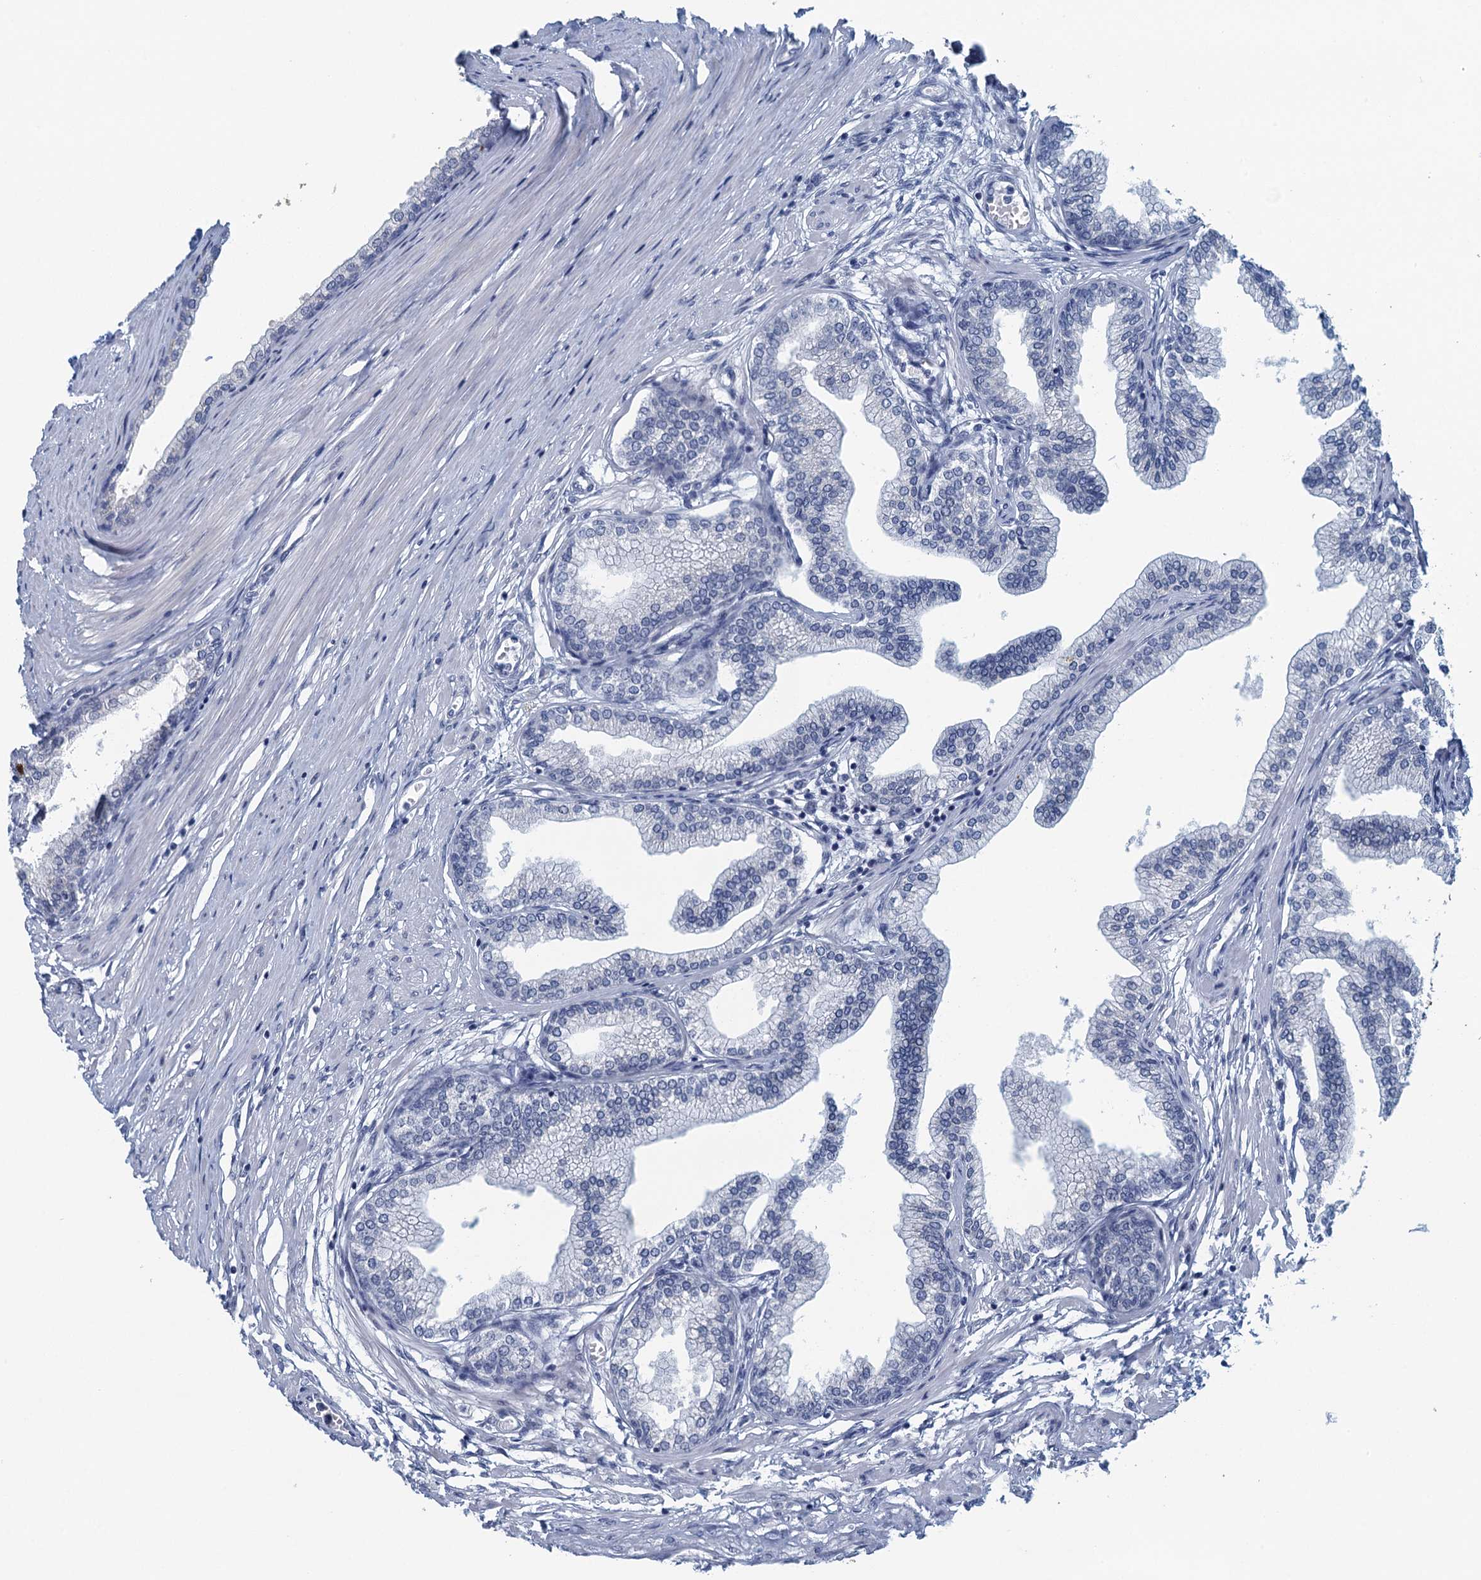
{"staining": {"intensity": "negative", "quantity": "none", "location": "none"}, "tissue": "prostate", "cell_type": "Glandular cells", "image_type": "normal", "snomed": [{"axis": "morphology", "description": "Normal tissue, NOS"}, {"axis": "morphology", "description": "Urothelial carcinoma, Low grade"}, {"axis": "topography", "description": "Urinary bladder"}, {"axis": "topography", "description": "Prostate"}], "caption": "Immunohistochemistry photomicrograph of benign prostate: prostate stained with DAB (3,3'-diaminobenzidine) exhibits no significant protein positivity in glandular cells. Nuclei are stained in blue.", "gene": "C16orf95", "patient": {"sex": "male", "age": 60}}